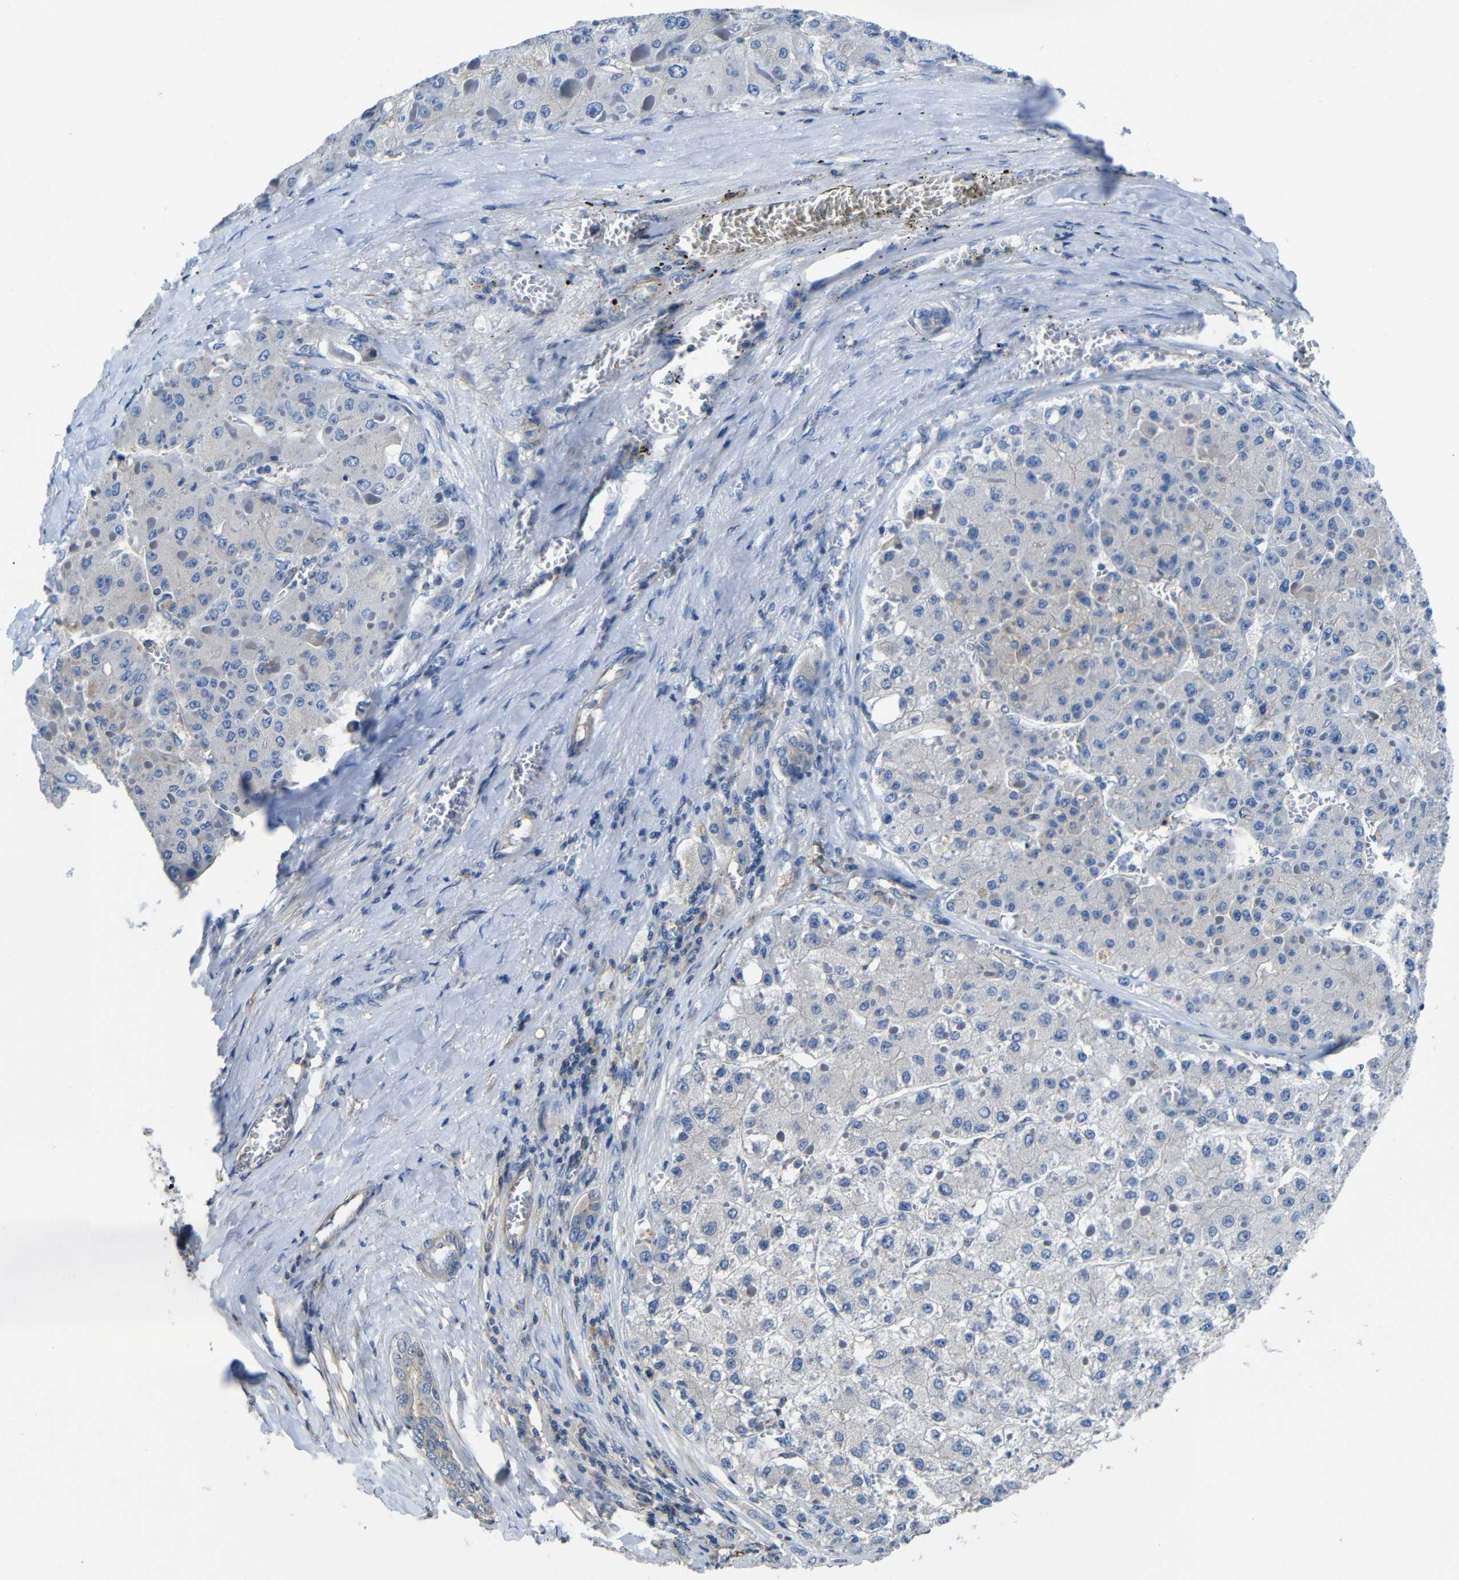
{"staining": {"intensity": "negative", "quantity": "none", "location": "none"}, "tissue": "liver cancer", "cell_type": "Tumor cells", "image_type": "cancer", "snomed": [{"axis": "morphology", "description": "Carcinoma, Hepatocellular, NOS"}, {"axis": "topography", "description": "Liver"}], "caption": "Liver hepatocellular carcinoma was stained to show a protein in brown. There is no significant expression in tumor cells.", "gene": "GDI1", "patient": {"sex": "female", "age": 73}}